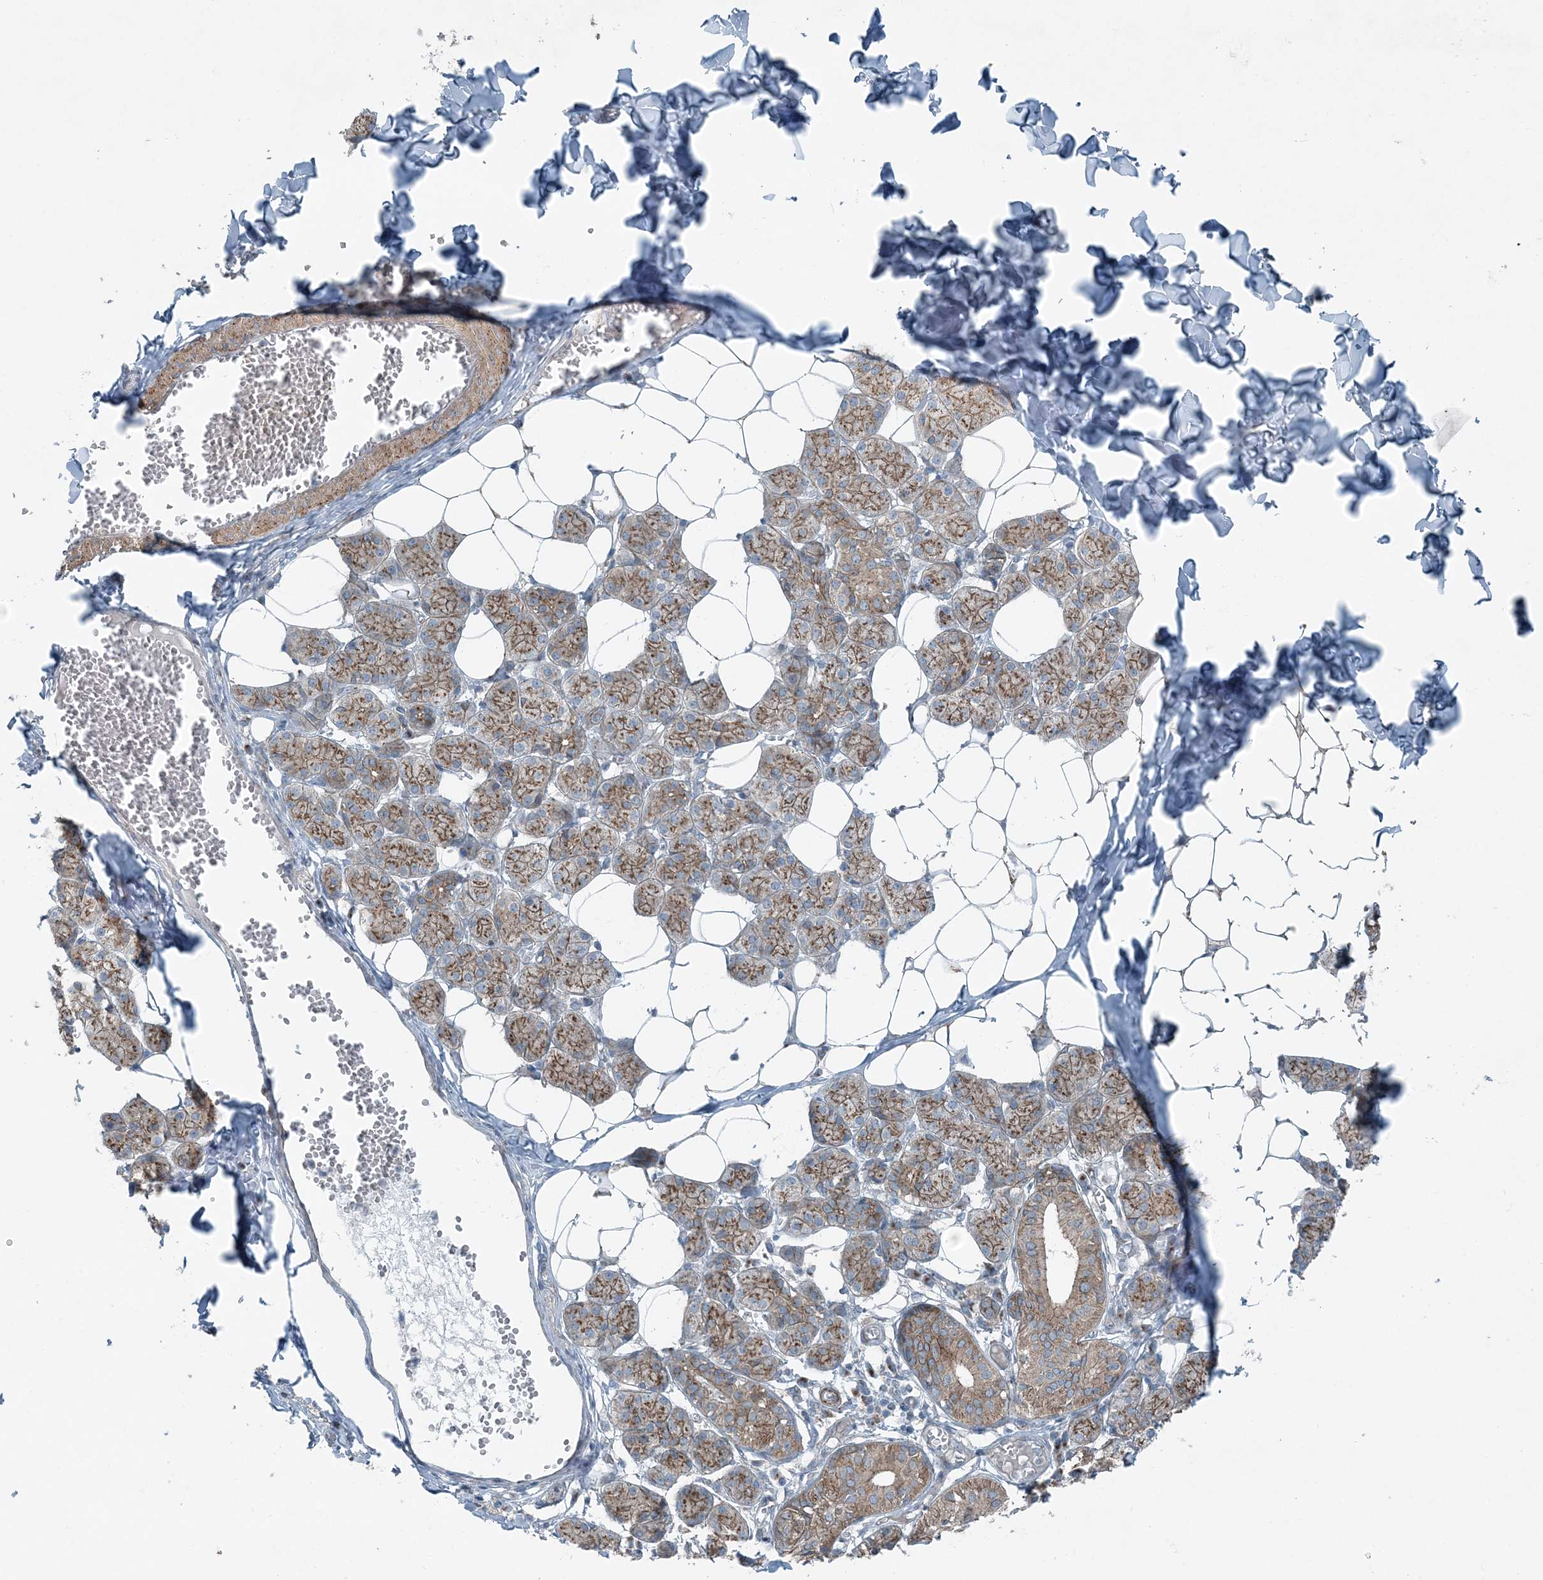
{"staining": {"intensity": "moderate", "quantity": ">75%", "location": "cytoplasmic/membranous"}, "tissue": "salivary gland", "cell_type": "Glandular cells", "image_type": "normal", "snomed": [{"axis": "morphology", "description": "Normal tissue, NOS"}, {"axis": "topography", "description": "Salivary gland"}], "caption": "Moderate cytoplasmic/membranous protein expression is present in approximately >75% of glandular cells in salivary gland.", "gene": "GCC2", "patient": {"sex": "female", "age": 33}}